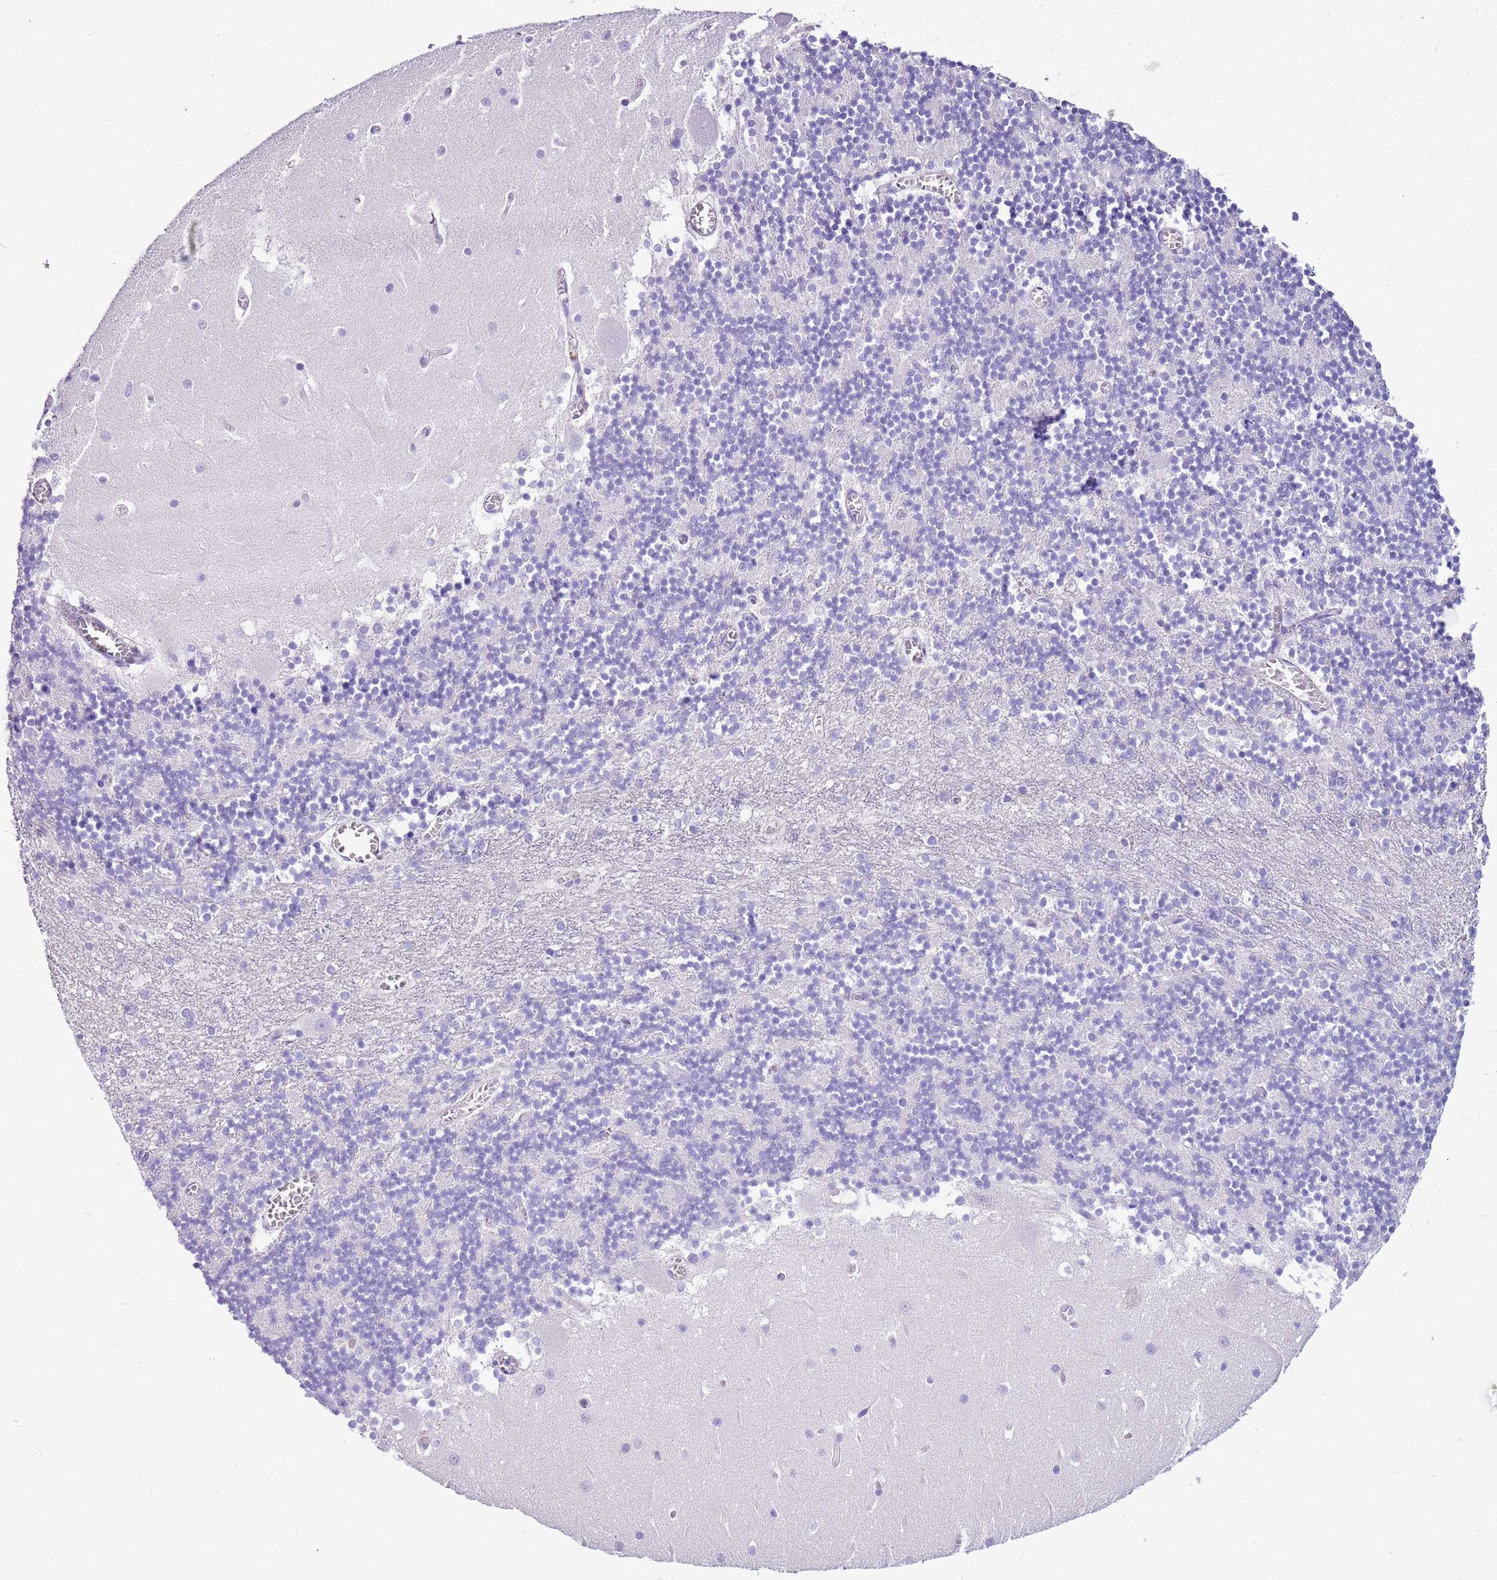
{"staining": {"intensity": "negative", "quantity": "none", "location": "none"}, "tissue": "cerebellum", "cell_type": "Cells in granular layer", "image_type": "normal", "snomed": [{"axis": "morphology", "description": "Normal tissue, NOS"}, {"axis": "topography", "description": "Cerebellum"}], "caption": "An IHC micrograph of benign cerebellum is shown. There is no staining in cells in granular layer of cerebellum.", "gene": "IGKV3", "patient": {"sex": "female", "age": 28}}